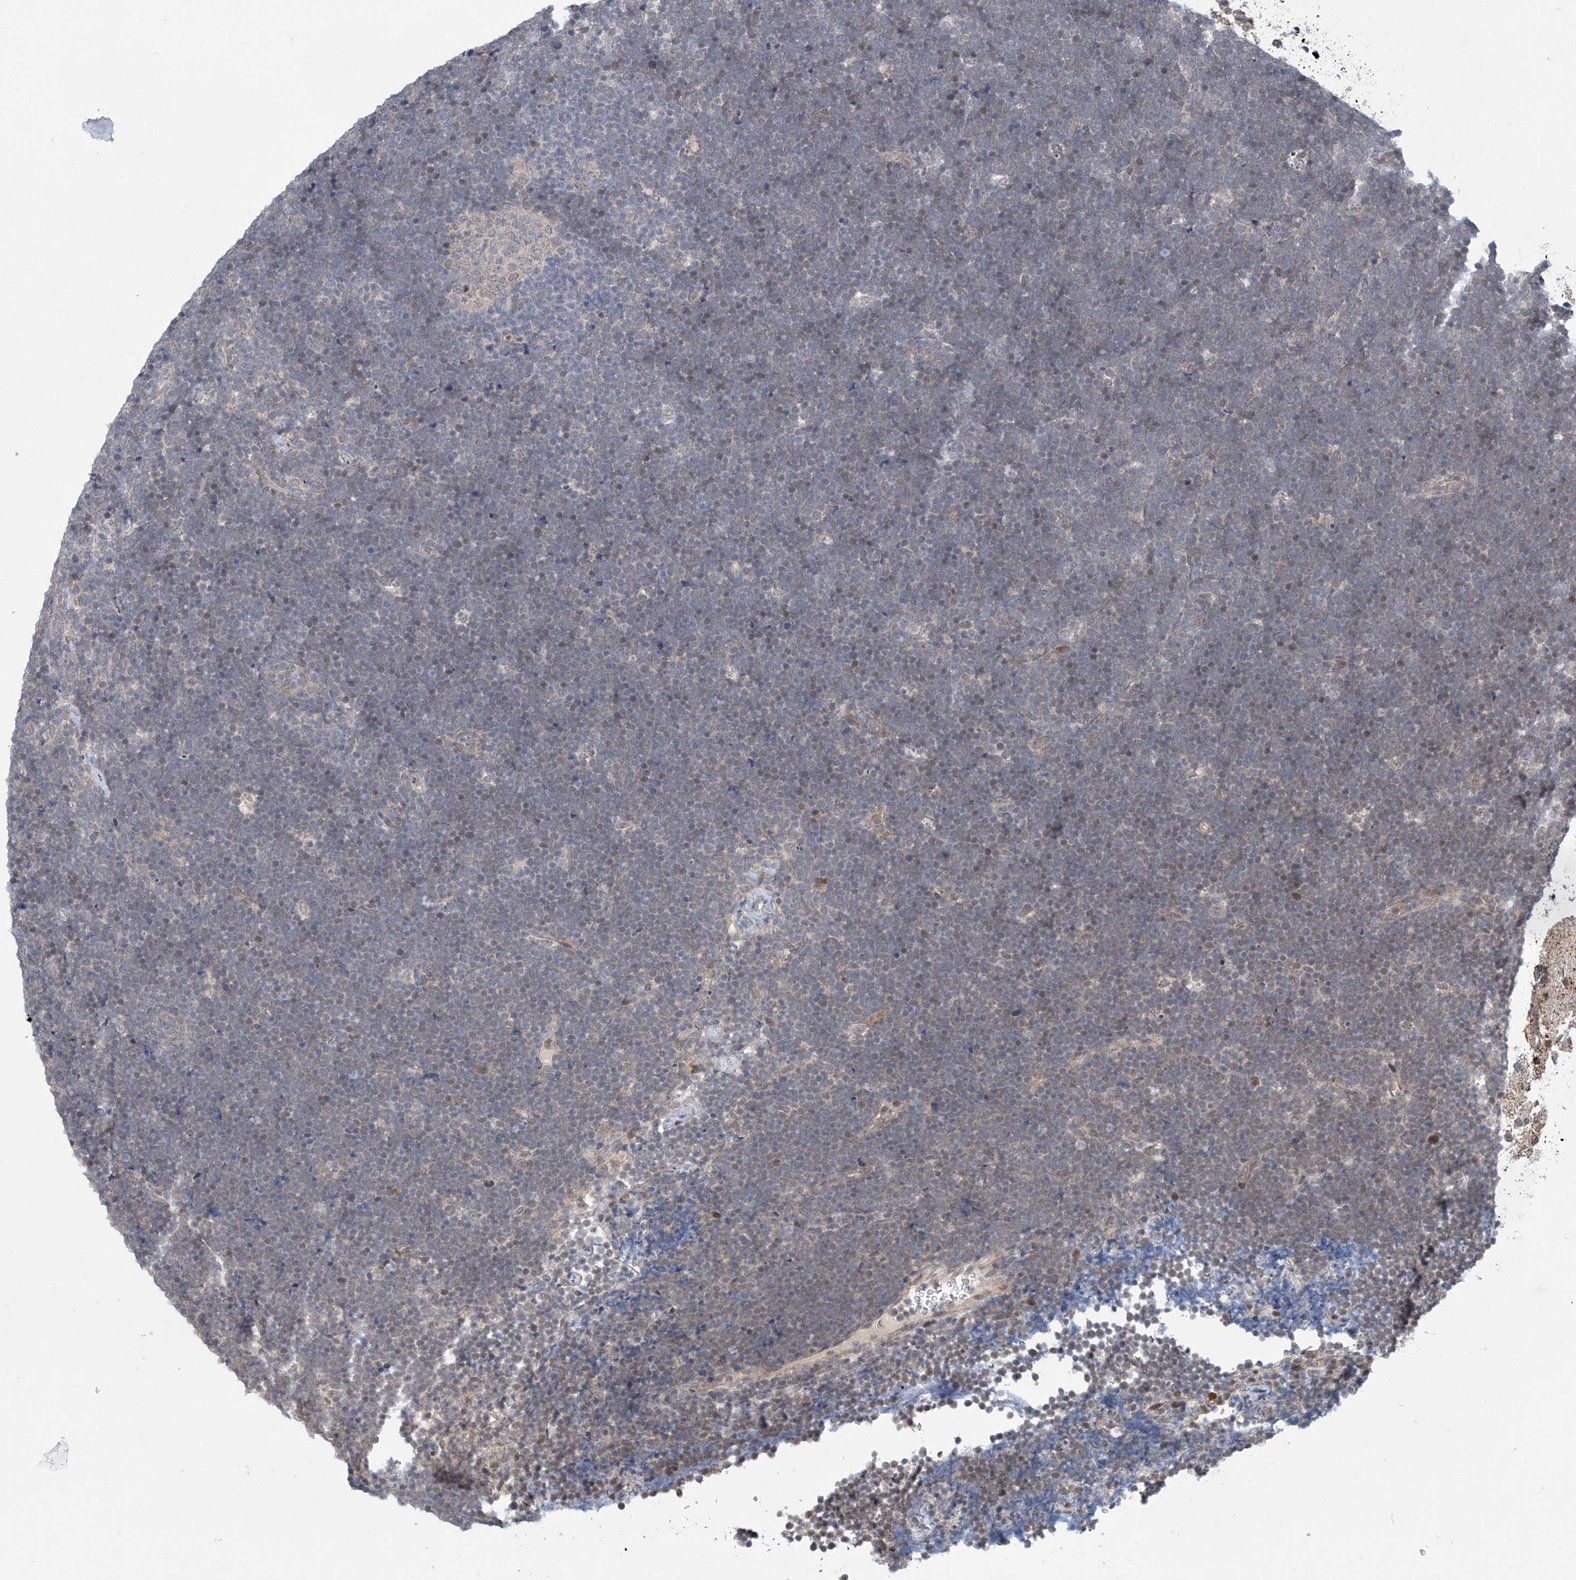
{"staining": {"intensity": "negative", "quantity": "none", "location": "none"}, "tissue": "lymphoma", "cell_type": "Tumor cells", "image_type": "cancer", "snomed": [{"axis": "morphology", "description": "Malignant lymphoma, non-Hodgkin's type, High grade"}, {"axis": "topography", "description": "Lymph node"}], "caption": "This is an immunohistochemistry micrograph of lymphoma. There is no positivity in tumor cells.", "gene": "ABHD13", "patient": {"sex": "male", "age": 13}}